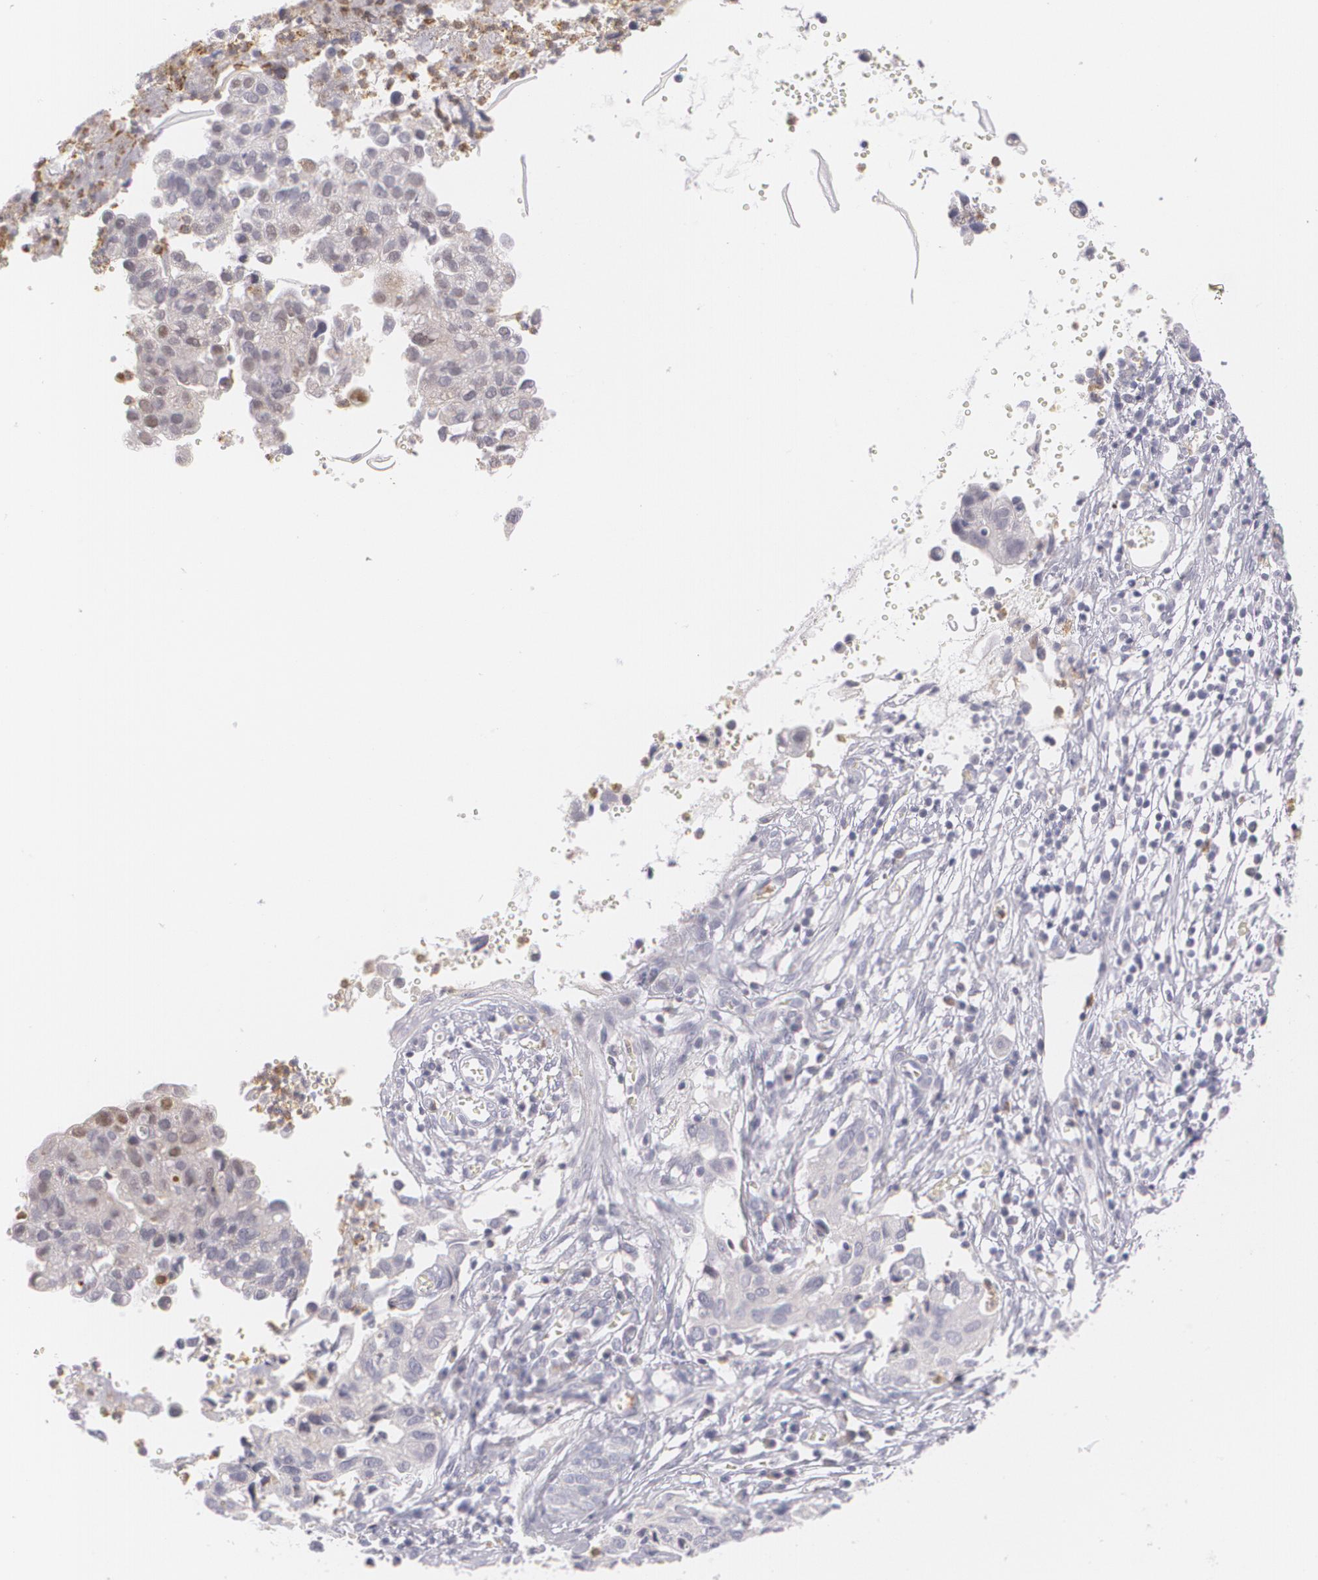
{"staining": {"intensity": "negative", "quantity": "none", "location": "none"}, "tissue": "cervical cancer", "cell_type": "Tumor cells", "image_type": "cancer", "snomed": [{"axis": "morphology", "description": "Normal tissue, NOS"}, {"axis": "morphology", "description": "Squamous cell carcinoma, NOS"}, {"axis": "topography", "description": "Cervix"}], "caption": "A histopathology image of squamous cell carcinoma (cervical) stained for a protein shows no brown staining in tumor cells.", "gene": "FAM181A", "patient": {"sex": "female", "age": 45}}